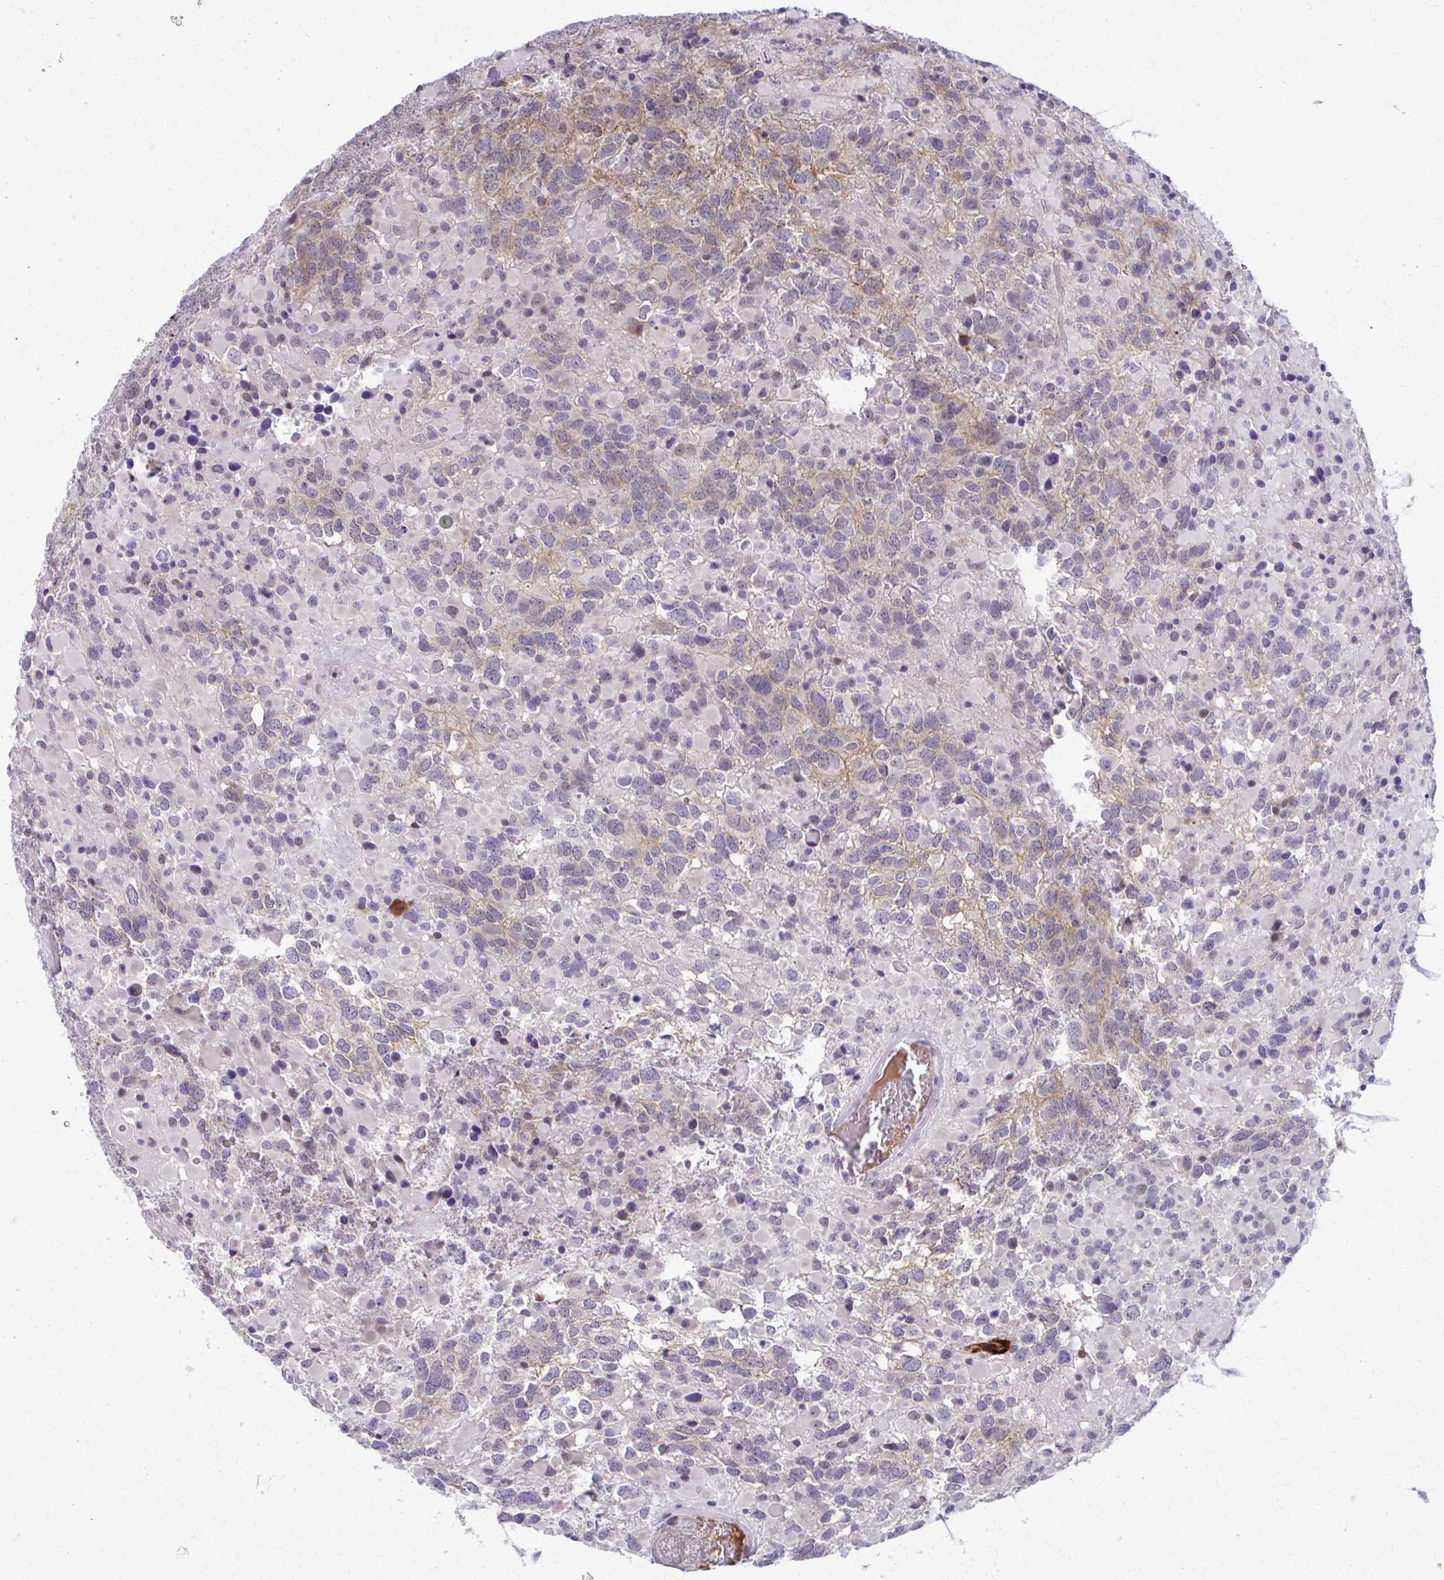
{"staining": {"intensity": "negative", "quantity": "none", "location": "none"}, "tissue": "glioma", "cell_type": "Tumor cells", "image_type": "cancer", "snomed": [{"axis": "morphology", "description": "Glioma, malignant, High grade"}, {"axis": "topography", "description": "Brain"}], "caption": "Protein analysis of glioma shows no significant expression in tumor cells.", "gene": "MAF1", "patient": {"sex": "female", "age": 40}}